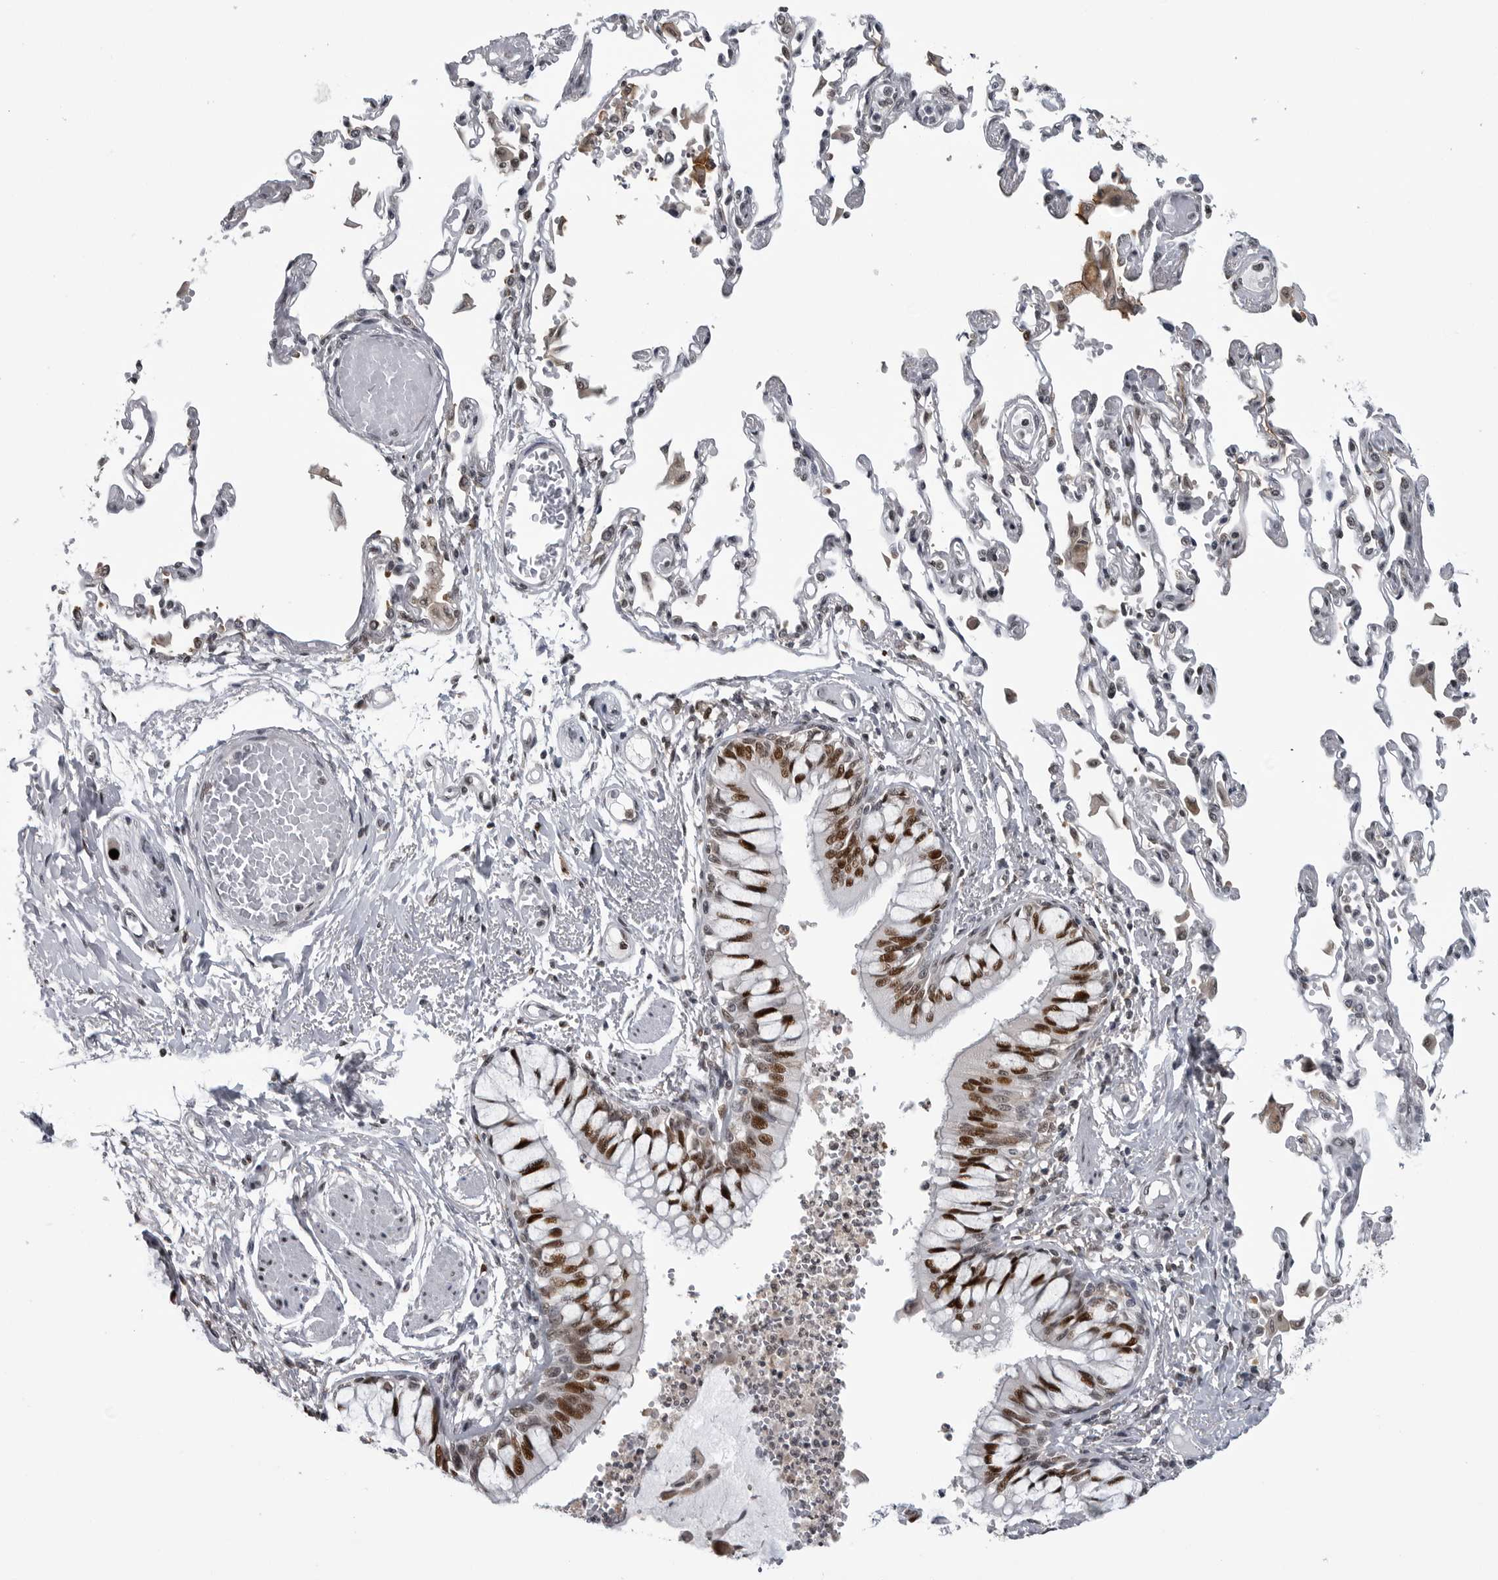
{"staining": {"intensity": "strong", "quantity": ">75%", "location": "nuclear"}, "tissue": "bronchus", "cell_type": "Respiratory epithelial cells", "image_type": "normal", "snomed": [{"axis": "morphology", "description": "Normal tissue, NOS"}, {"axis": "topography", "description": "Cartilage tissue"}, {"axis": "topography", "description": "Bronchus"}, {"axis": "topography", "description": "Lung"}], "caption": "The photomicrograph exhibits staining of unremarkable bronchus, revealing strong nuclear protein positivity (brown color) within respiratory epithelial cells.", "gene": "C8orf58", "patient": {"sex": "female", "age": 49}}